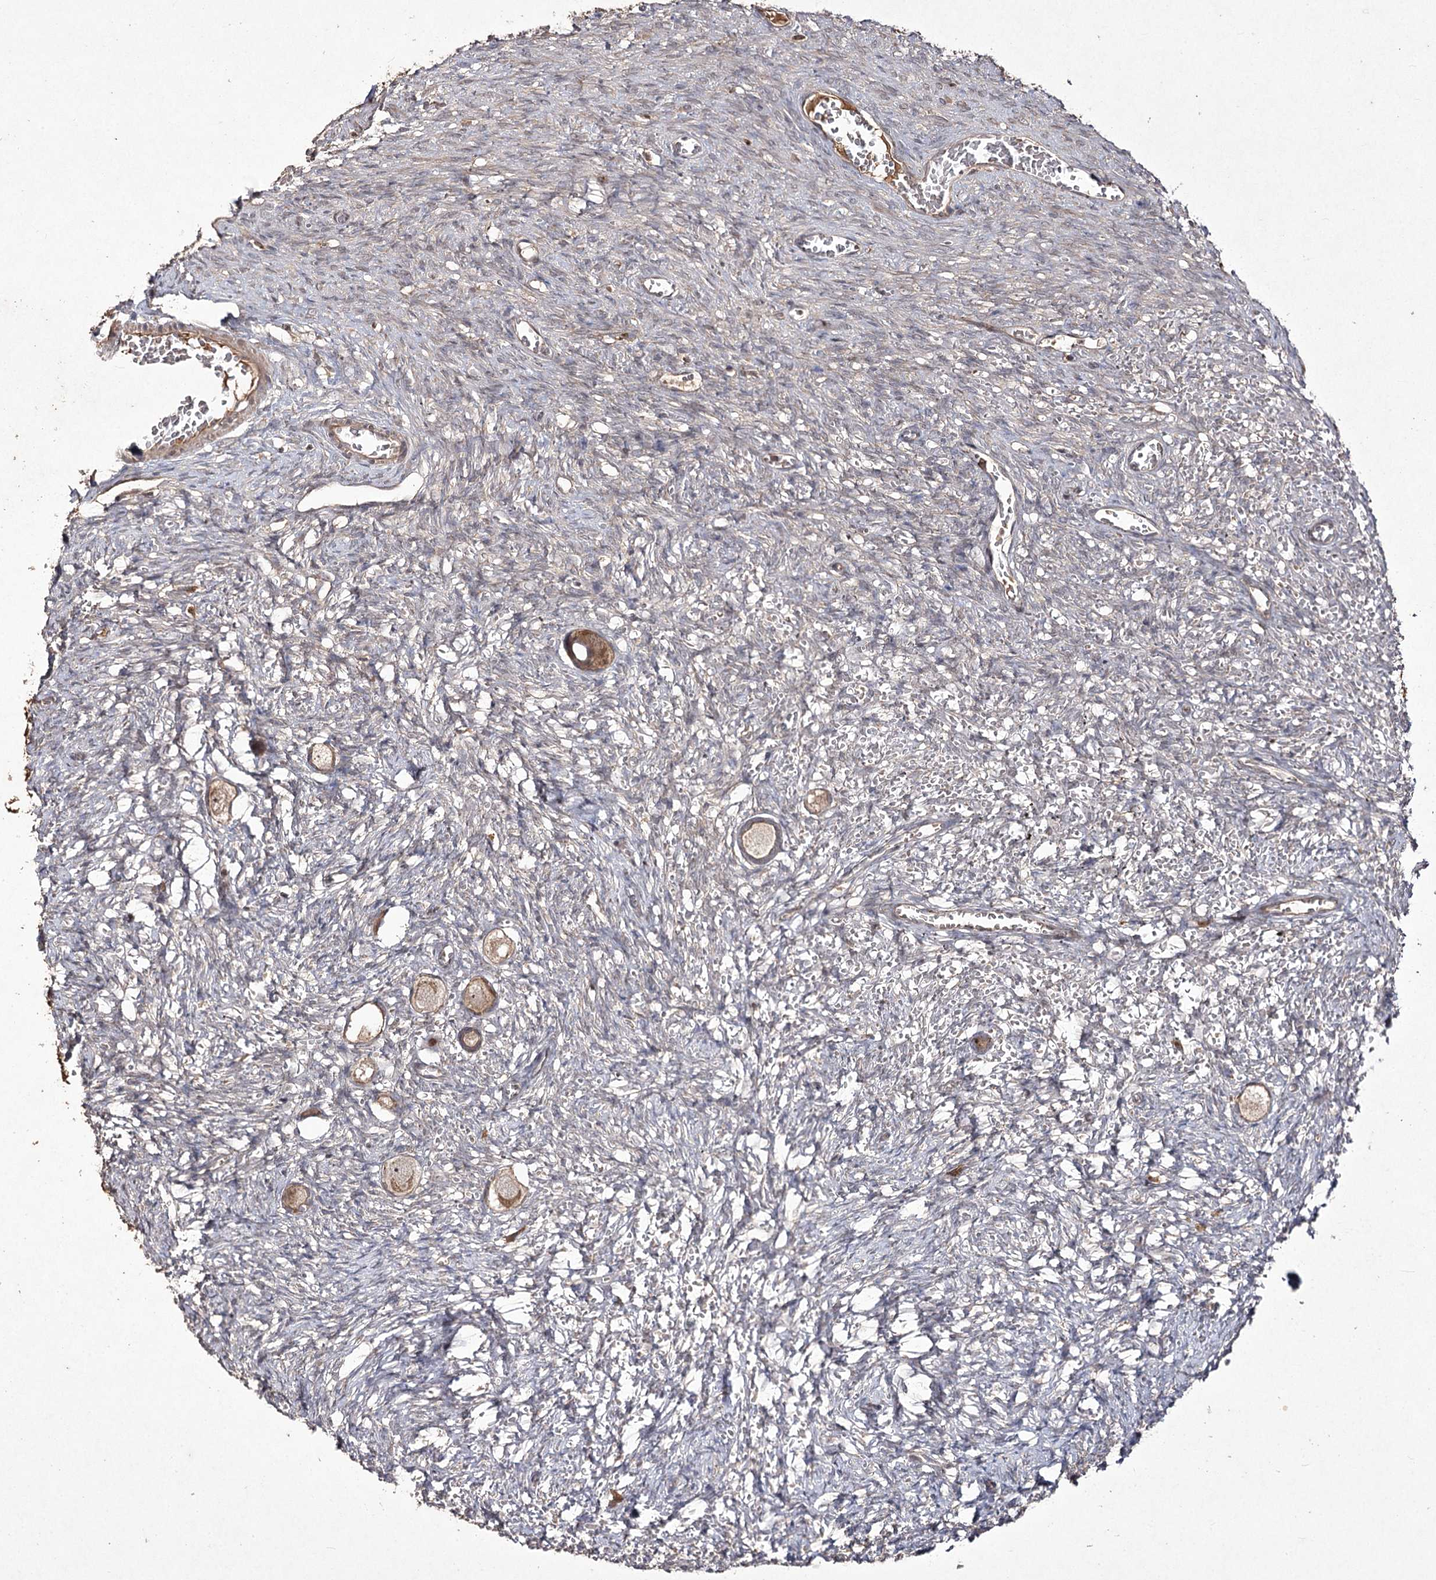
{"staining": {"intensity": "moderate", "quantity": ">75%", "location": "cytoplasmic/membranous"}, "tissue": "ovary", "cell_type": "Follicle cells", "image_type": "normal", "snomed": [{"axis": "morphology", "description": "Normal tissue, NOS"}, {"axis": "topography", "description": "Ovary"}], "caption": "A high-resolution photomicrograph shows immunohistochemistry staining of unremarkable ovary, which demonstrates moderate cytoplasmic/membranous positivity in approximately >75% of follicle cells.", "gene": "FANCL", "patient": {"sex": "female", "age": 27}}